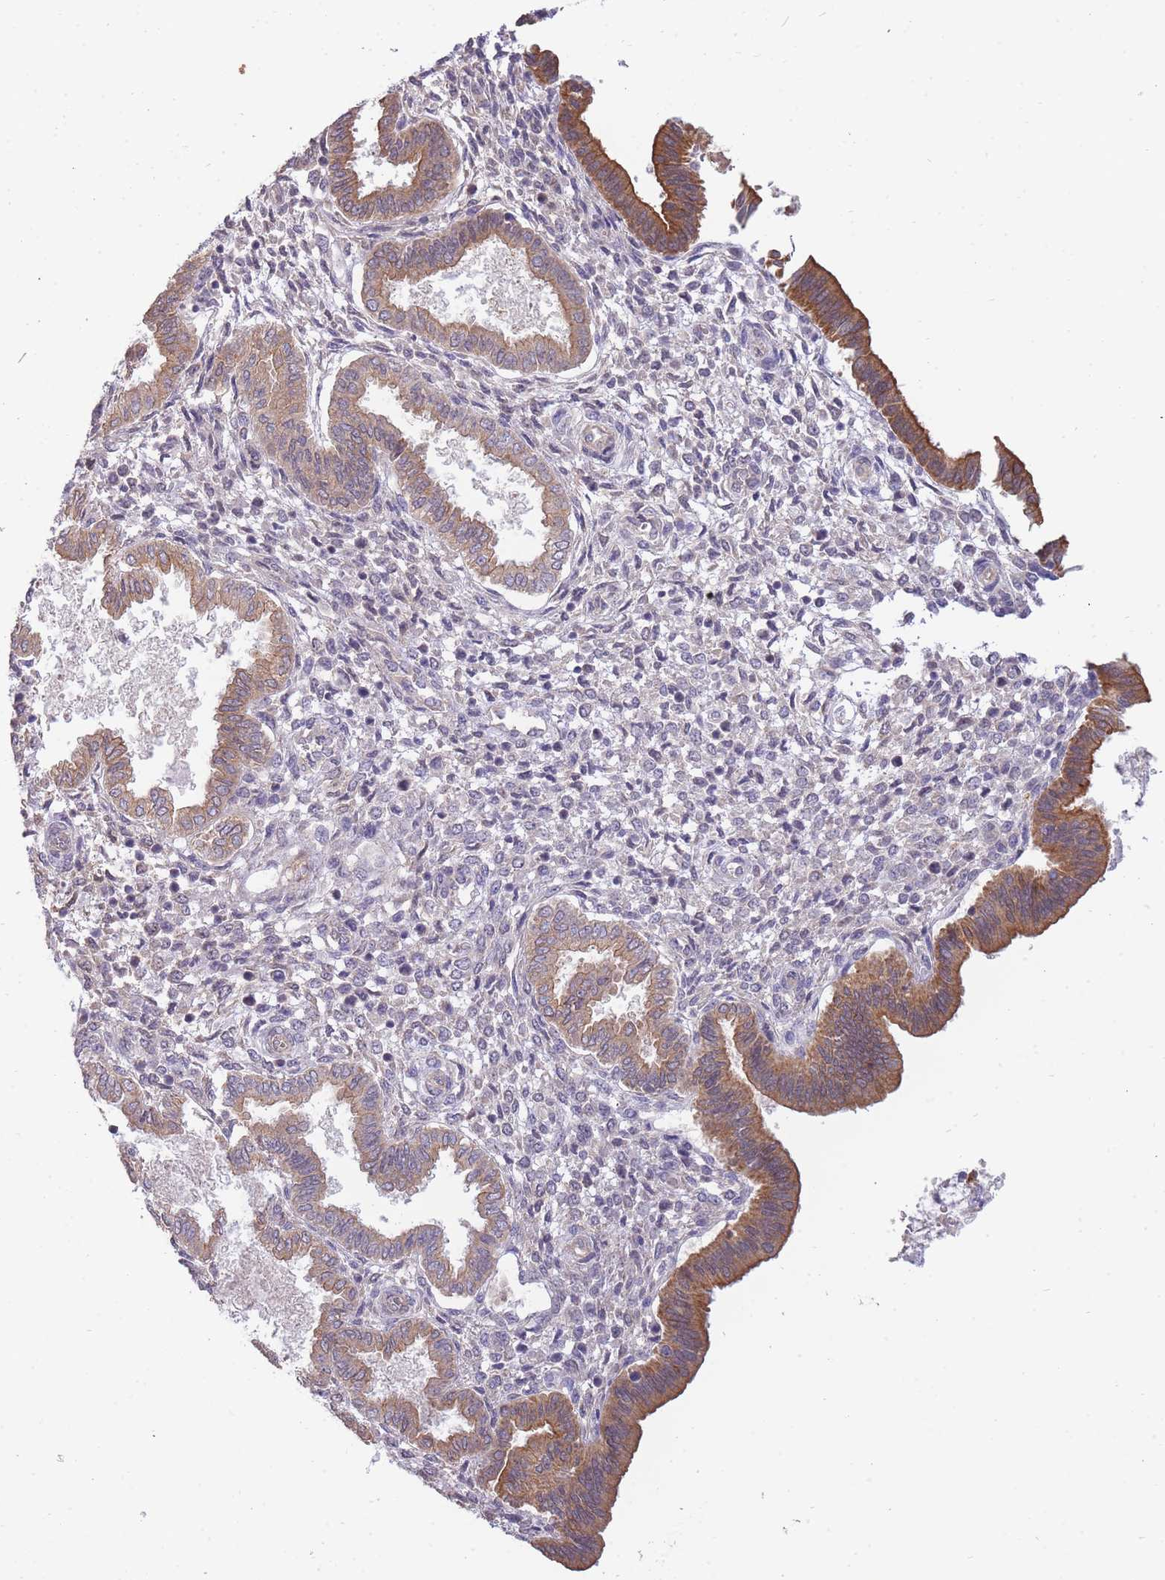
{"staining": {"intensity": "negative", "quantity": "none", "location": "none"}, "tissue": "endometrium", "cell_type": "Cells in endometrial stroma", "image_type": "normal", "snomed": [{"axis": "morphology", "description": "Normal tissue, NOS"}, {"axis": "topography", "description": "Endometrium"}], "caption": "IHC micrograph of normal endometrium stained for a protein (brown), which demonstrates no positivity in cells in endometrial stroma.", "gene": "SMC6", "patient": {"sex": "female", "age": 24}}